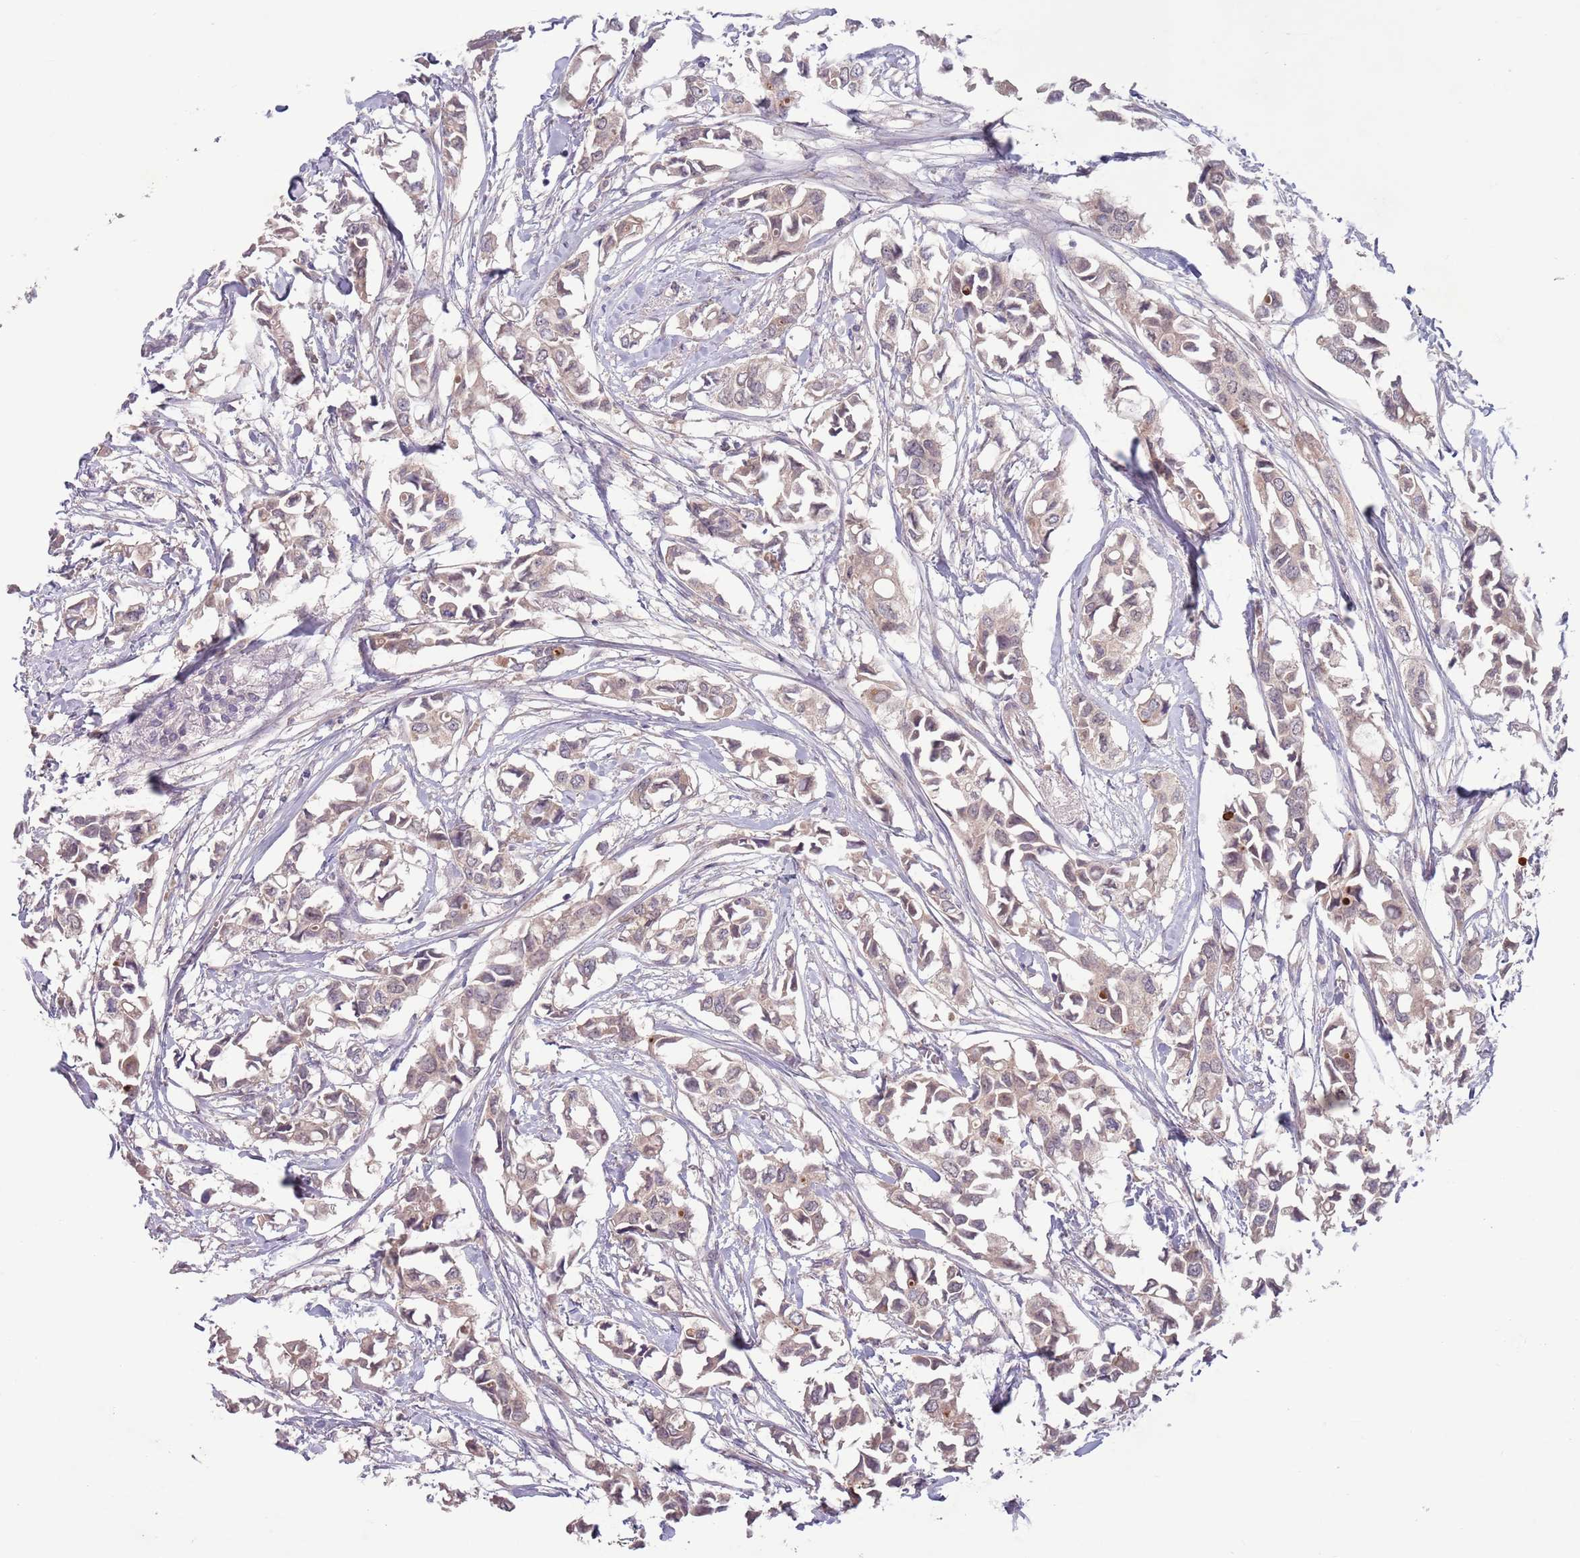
{"staining": {"intensity": "negative", "quantity": "none", "location": "none"}, "tissue": "breast cancer", "cell_type": "Tumor cells", "image_type": "cancer", "snomed": [{"axis": "morphology", "description": "Duct carcinoma"}, {"axis": "topography", "description": "Breast"}], "caption": "High magnification brightfield microscopy of breast cancer stained with DAB (brown) and counterstained with hematoxylin (blue): tumor cells show no significant expression.", "gene": "TYW1", "patient": {"sex": "female", "age": 41}}